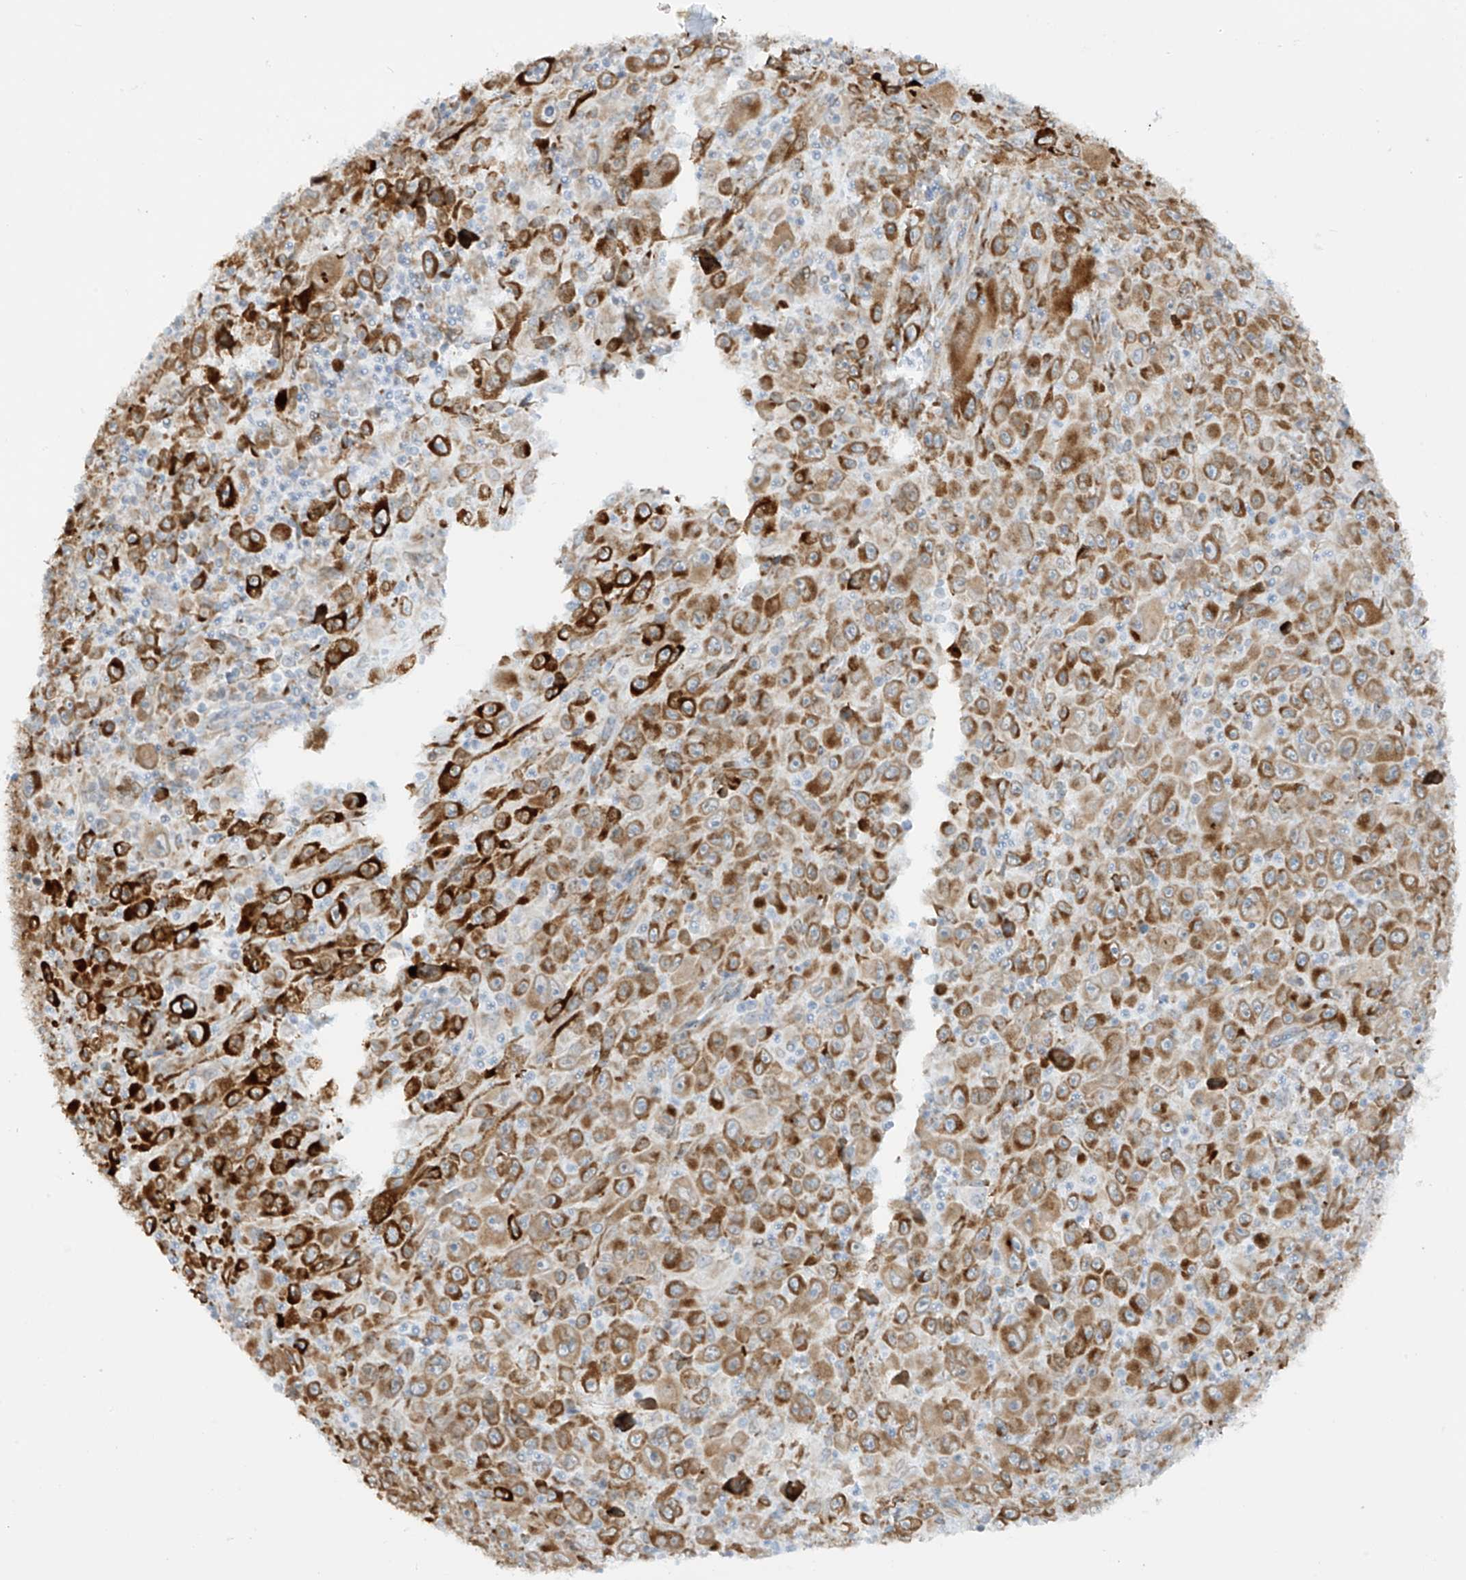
{"staining": {"intensity": "strong", "quantity": ">75%", "location": "cytoplasmic/membranous"}, "tissue": "melanoma", "cell_type": "Tumor cells", "image_type": "cancer", "snomed": [{"axis": "morphology", "description": "Malignant melanoma, Metastatic site"}, {"axis": "topography", "description": "Skin"}], "caption": "DAB immunohistochemical staining of melanoma exhibits strong cytoplasmic/membranous protein positivity in about >75% of tumor cells.", "gene": "LRRC59", "patient": {"sex": "female", "age": 56}}